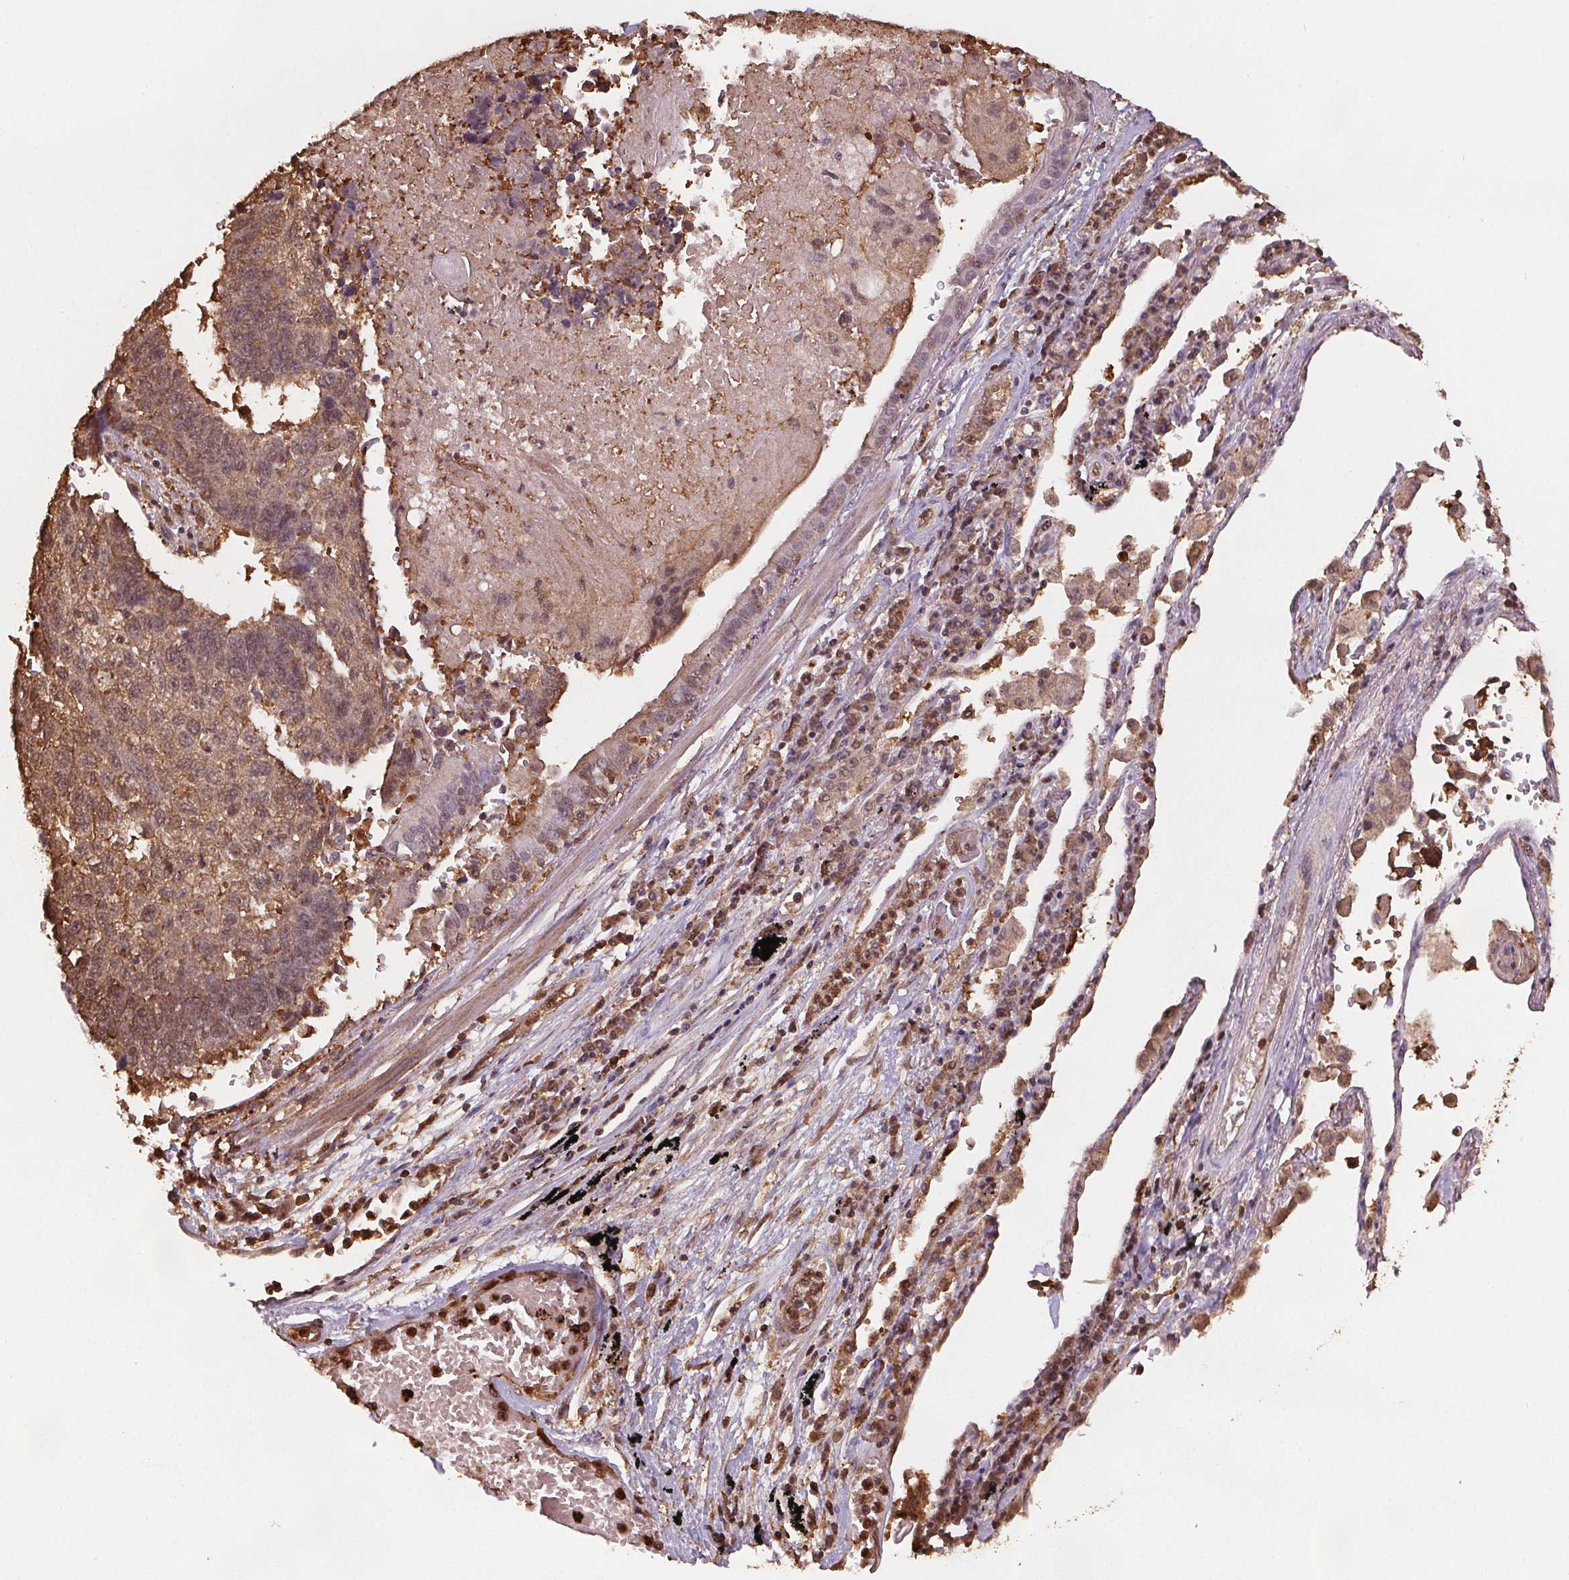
{"staining": {"intensity": "moderate", "quantity": ">75%", "location": "cytoplasmic/membranous,nuclear"}, "tissue": "lung cancer", "cell_type": "Tumor cells", "image_type": "cancer", "snomed": [{"axis": "morphology", "description": "Squamous cell carcinoma, NOS"}, {"axis": "topography", "description": "Lung"}], "caption": "Immunohistochemical staining of squamous cell carcinoma (lung) exhibits moderate cytoplasmic/membranous and nuclear protein expression in approximately >75% of tumor cells.", "gene": "ENO1", "patient": {"sex": "male", "age": 73}}